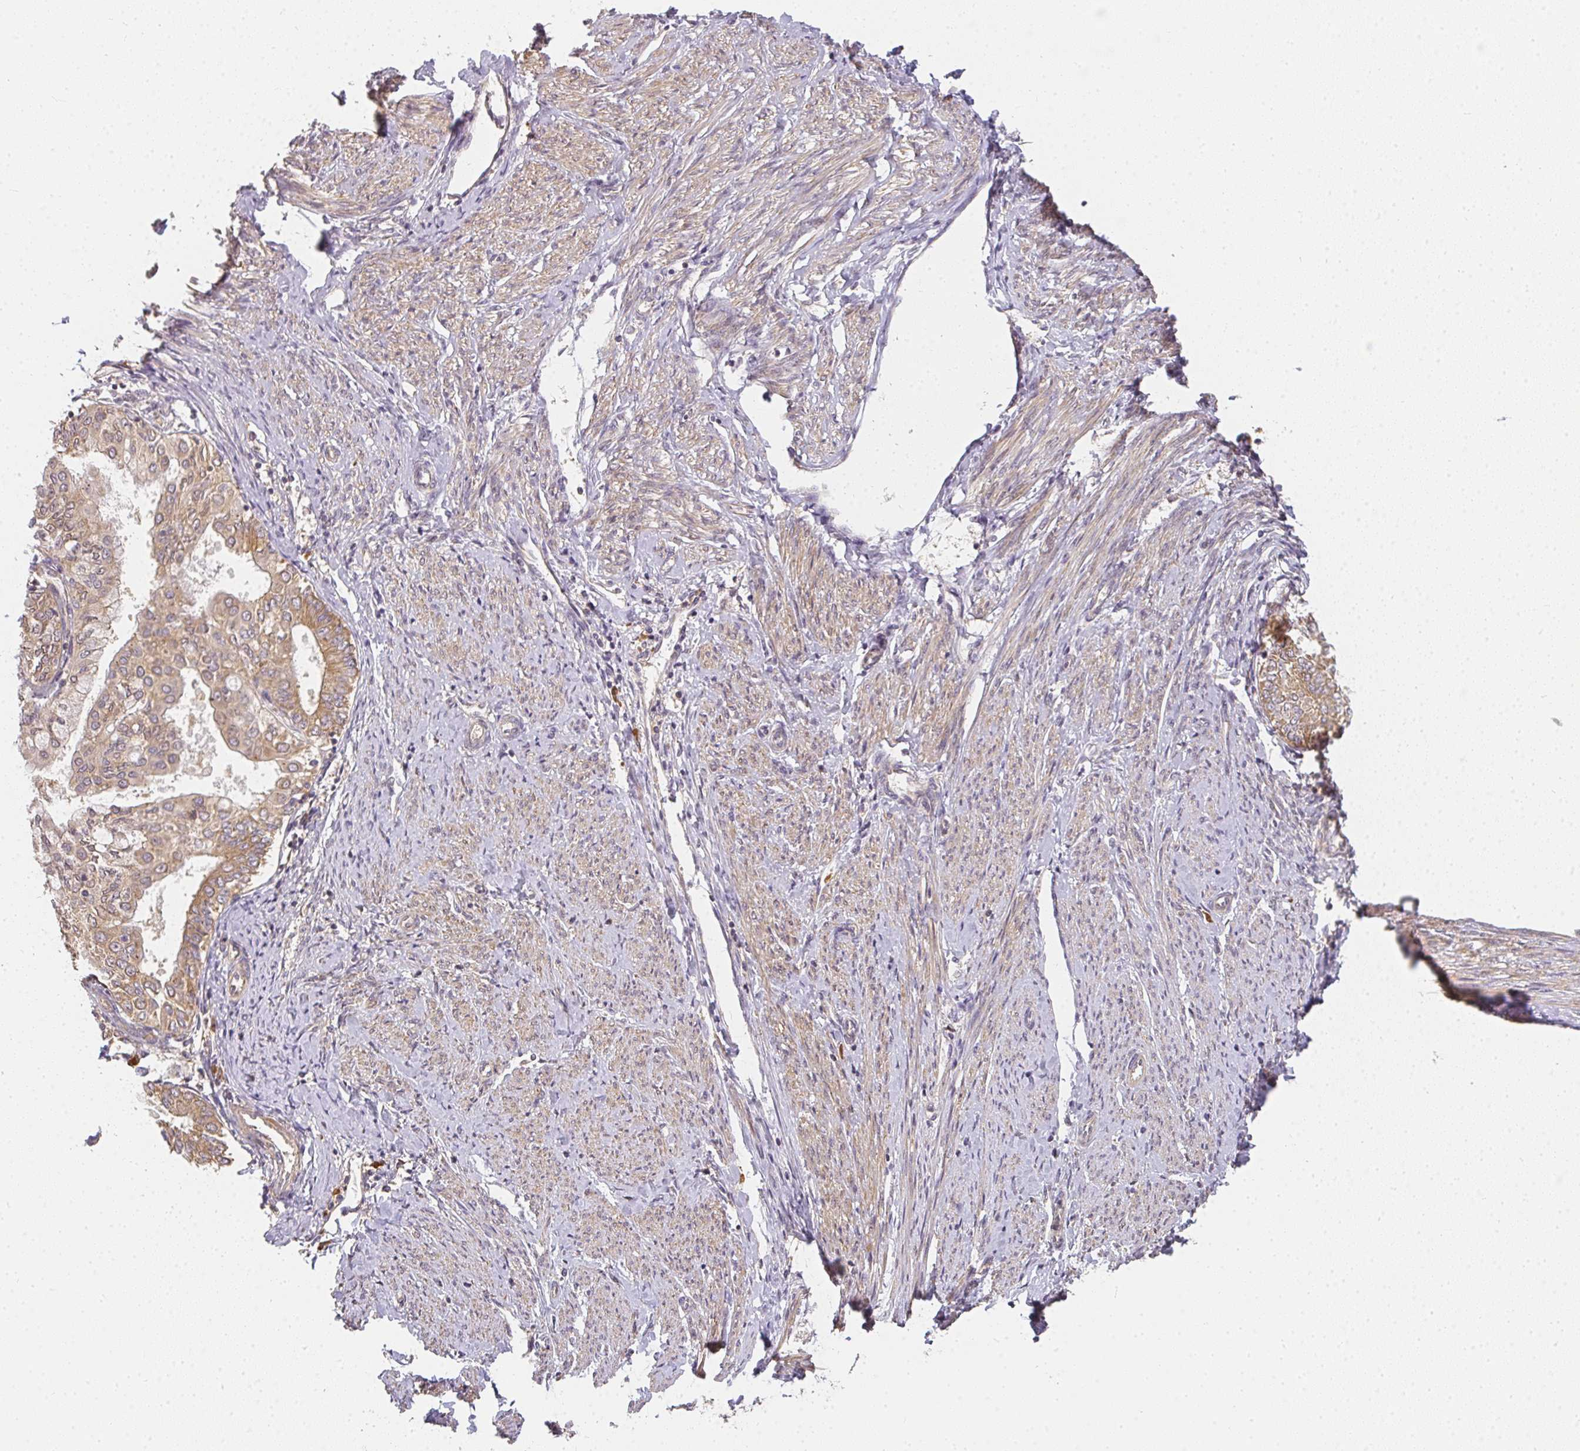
{"staining": {"intensity": "moderate", "quantity": ">75%", "location": "cytoplasmic/membranous"}, "tissue": "endometrial cancer", "cell_type": "Tumor cells", "image_type": "cancer", "snomed": [{"axis": "morphology", "description": "Adenocarcinoma, NOS"}, {"axis": "topography", "description": "Endometrium"}], "caption": "Endometrial cancer was stained to show a protein in brown. There is medium levels of moderate cytoplasmic/membranous expression in approximately >75% of tumor cells.", "gene": "SLC35B3", "patient": {"sex": "female", "age": 68}}